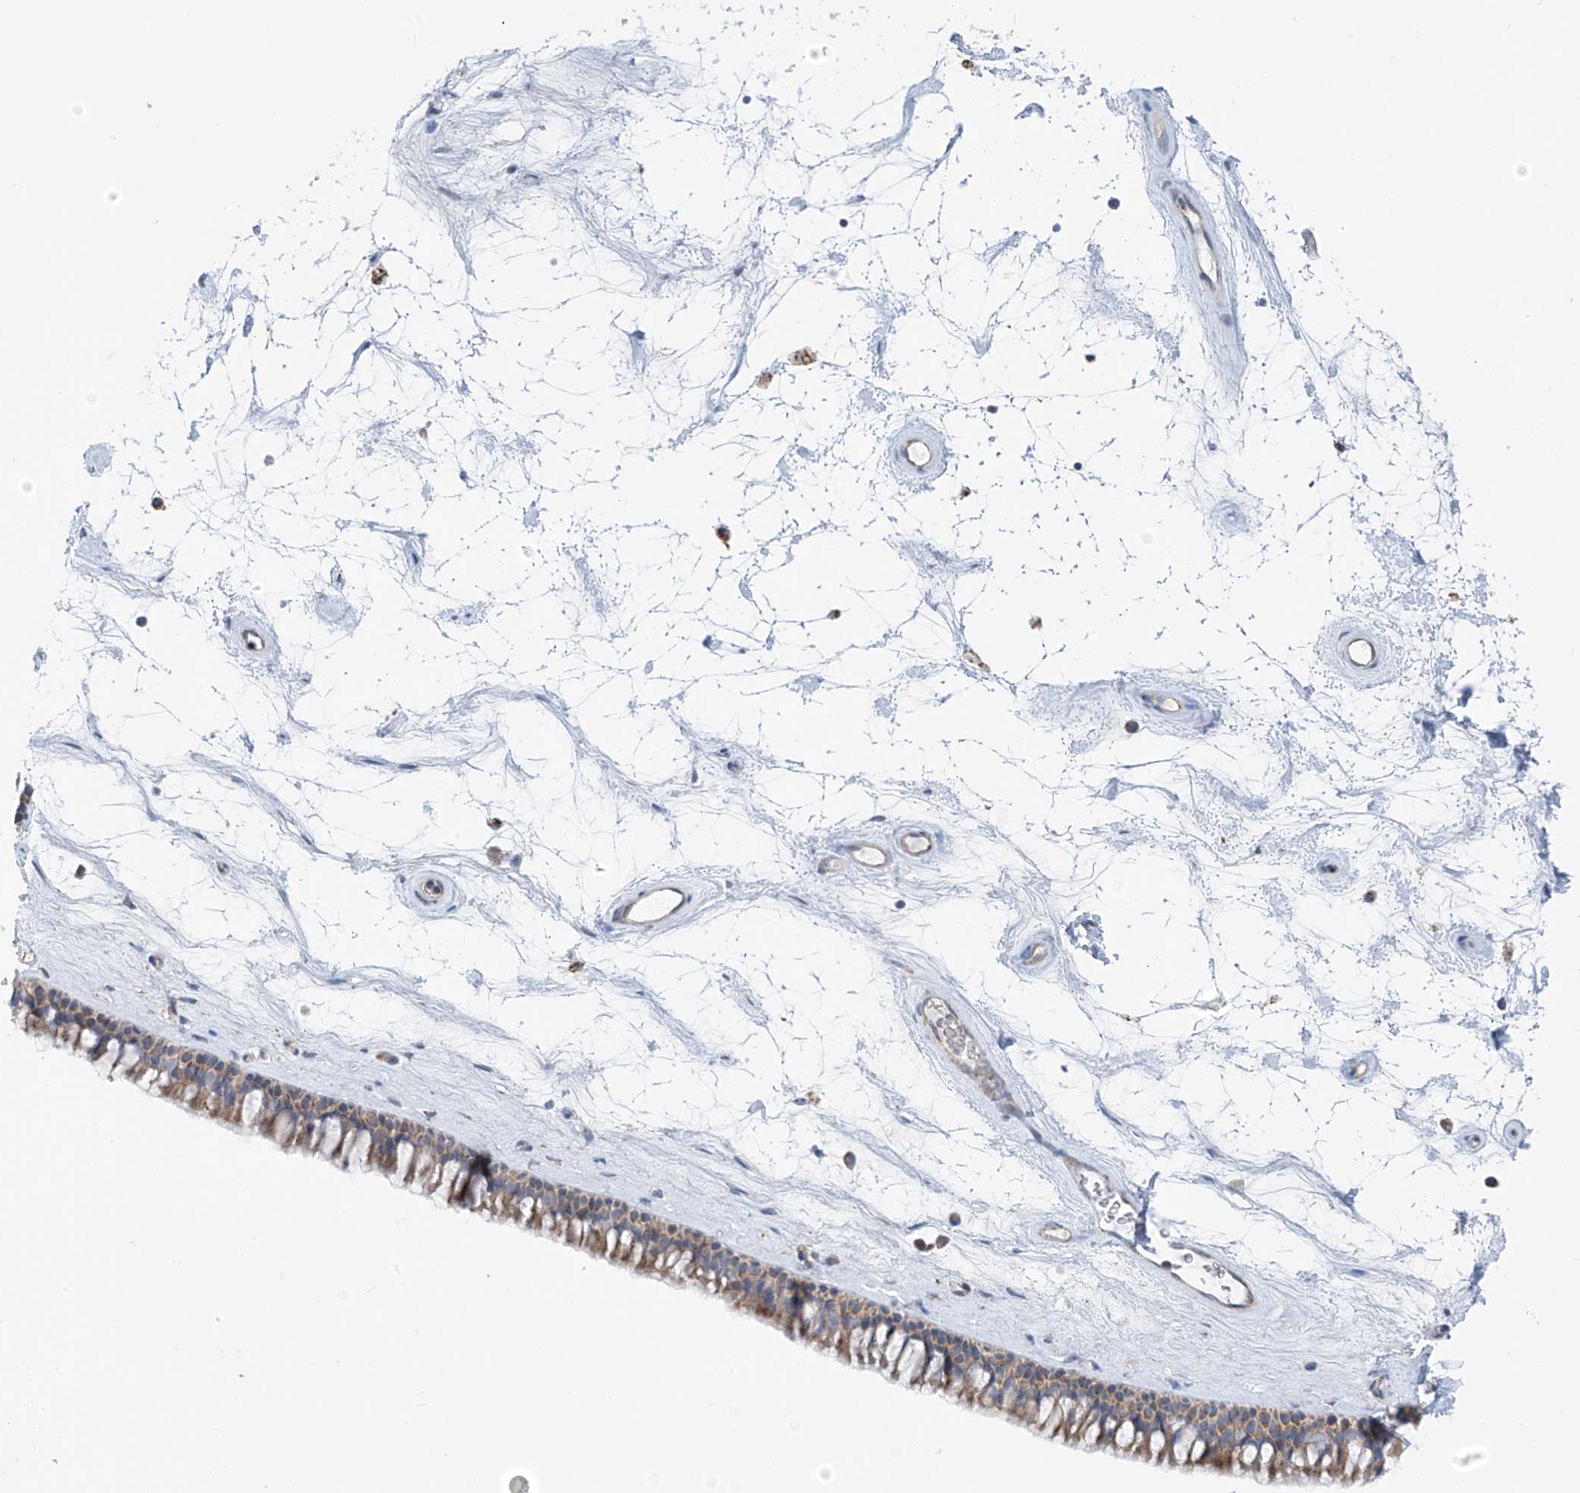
{"staining": {"intensity": "moderate", "quantity": ">75%", "location": "cytoplasmic/membranous"}, "tissue": "nasopharynx", "cell_type": "Respiratory epithelial cells", "image_type": "normal", "snomed": [{"axis": "morphology", "description": "Normal tissue, NOS"}, {"axis": "topography", "description": "Nasopharynx"}], "caption": "High-magnification brightfield microscopy of normal nasopharynx stained with DAB (brown) and counterstained with hematoxylin (blue). respiratory epithelial cells exhibit moderate cytoplasmic/membranous positivity is present in about>75% of cells.", "gene": "EOMES", "patient": {"sex": "male", "age": 64}}